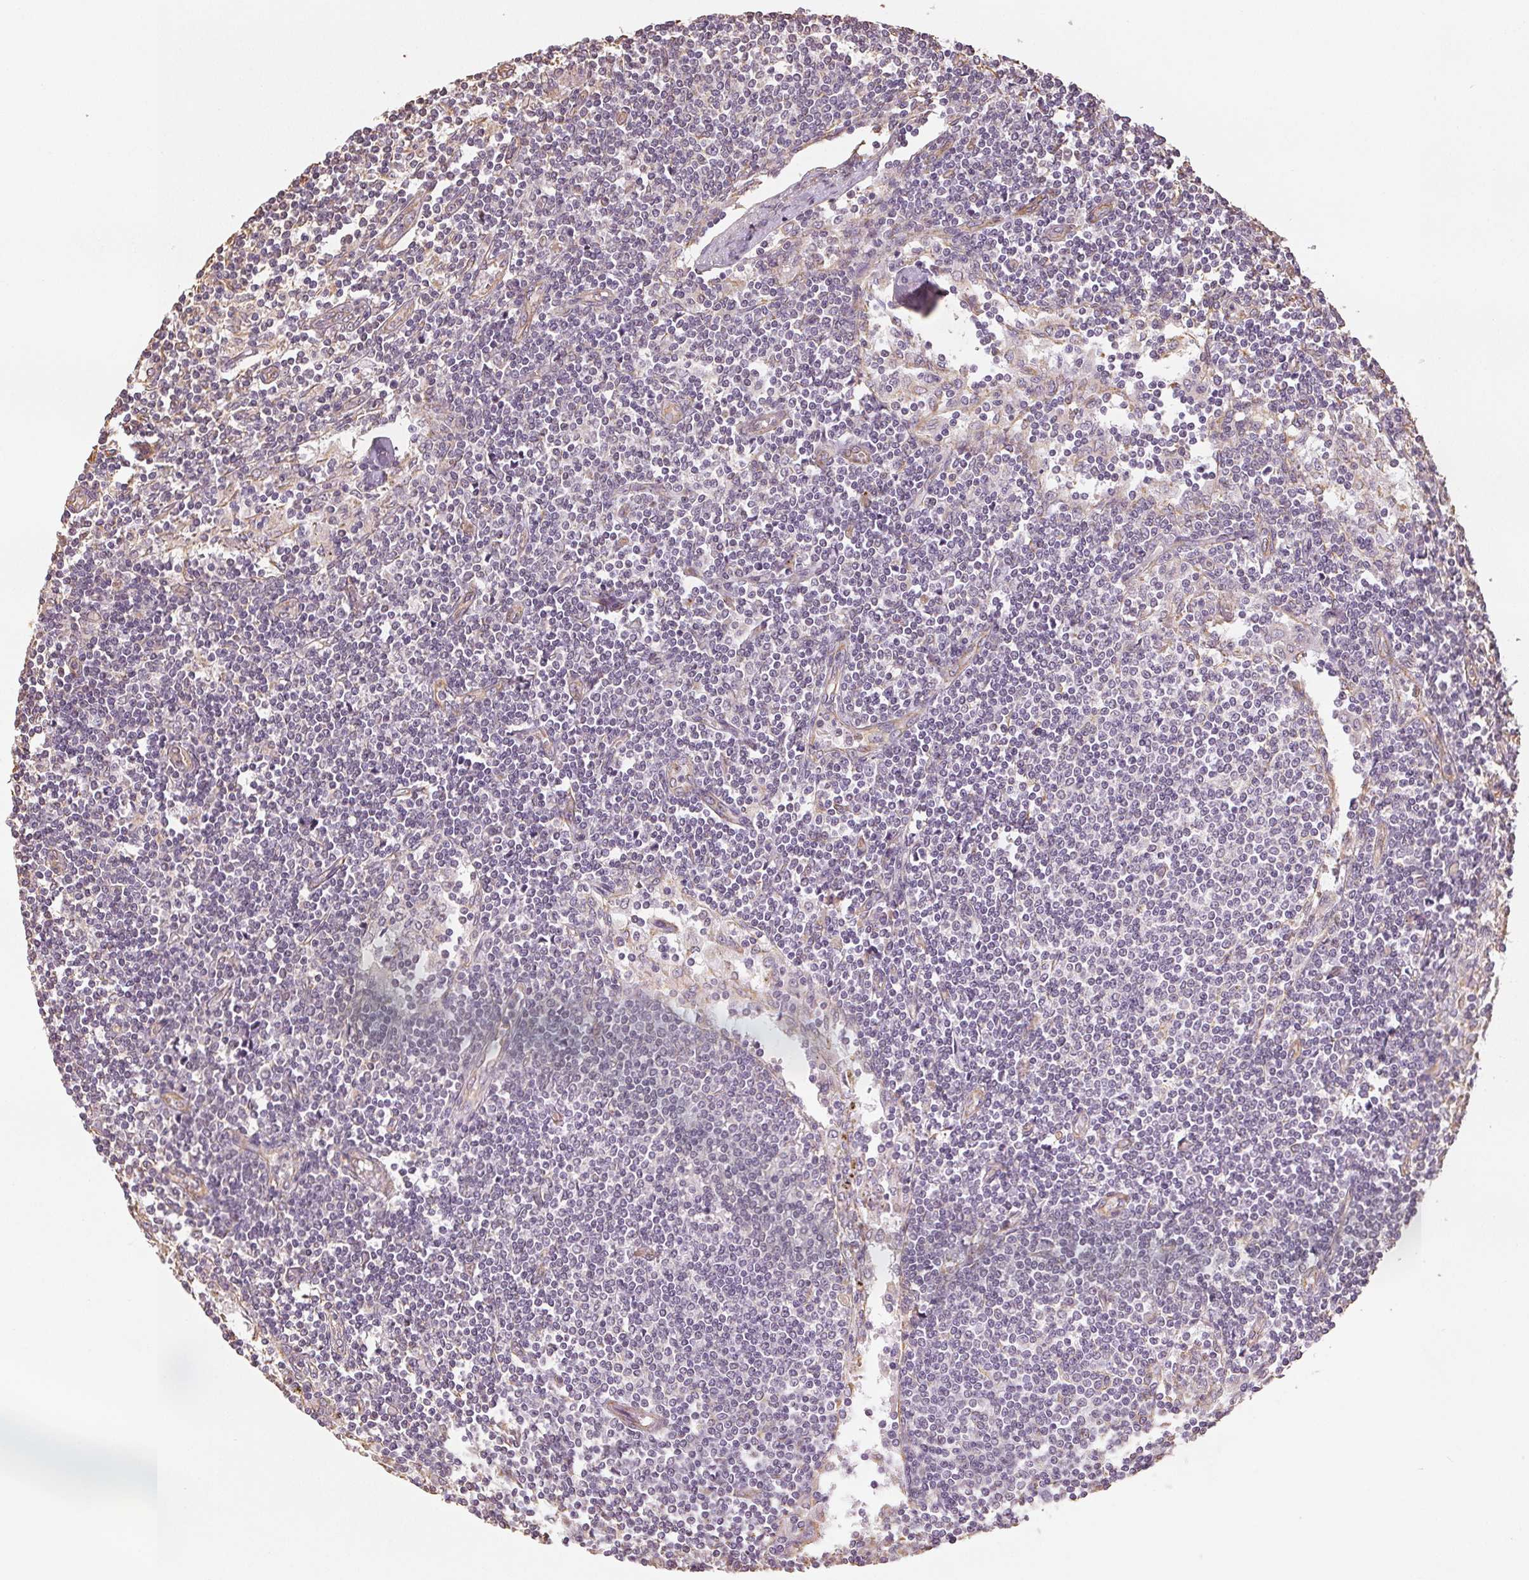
{"staining": {"intensity": "negative", "quantity": "none", "location": "none"}, "tissue": "lymph node", "cell_type": "Germinal center cells", "image_type": "normal", "snomed": [{"axis": "morphology", "description": "Normal tissue, NOS"}, {"axis": "topography", "description": "Lymph node"}], "caption": "Immunohistochemistry of unremarkable lymph node exhibits no positivity in germinal center cells.", "gene": "COL7A1", "patient": {"sex": "female", "age": 69}}